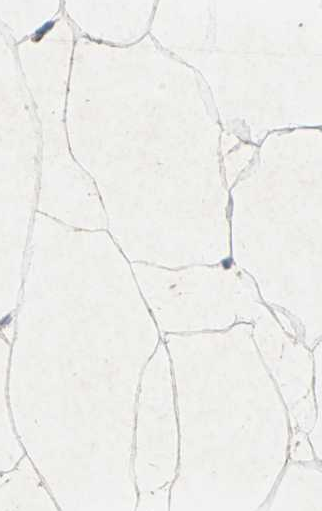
{"staining": {"intensity": "weak", "quantity": "25%-75%", "location": "cytoplasmic/membranous"}, "tissue": "adipose tissue", "cell_type": "Adipocytes", "image_type": "normal", "snomed": [{"axis": "morphology", "description": "Normal tissue, NOS"}, {"axis": "morphology", "description": "Duct carcinoma"}, {"axis": "topography", "description": "Breast"}, {"axis": "topography", "description": "Adipose tissue"}], "caption": "A high-resolution micrograph shows immunohistochemistry (IHC) staining of benign adipose tissue, which demonstrates weak cytoplasmic/membranous expression in about 25%-75% of adipocytes.", "gene": "CAMK2B", "patient": {"sex": "female", "age": 37}}